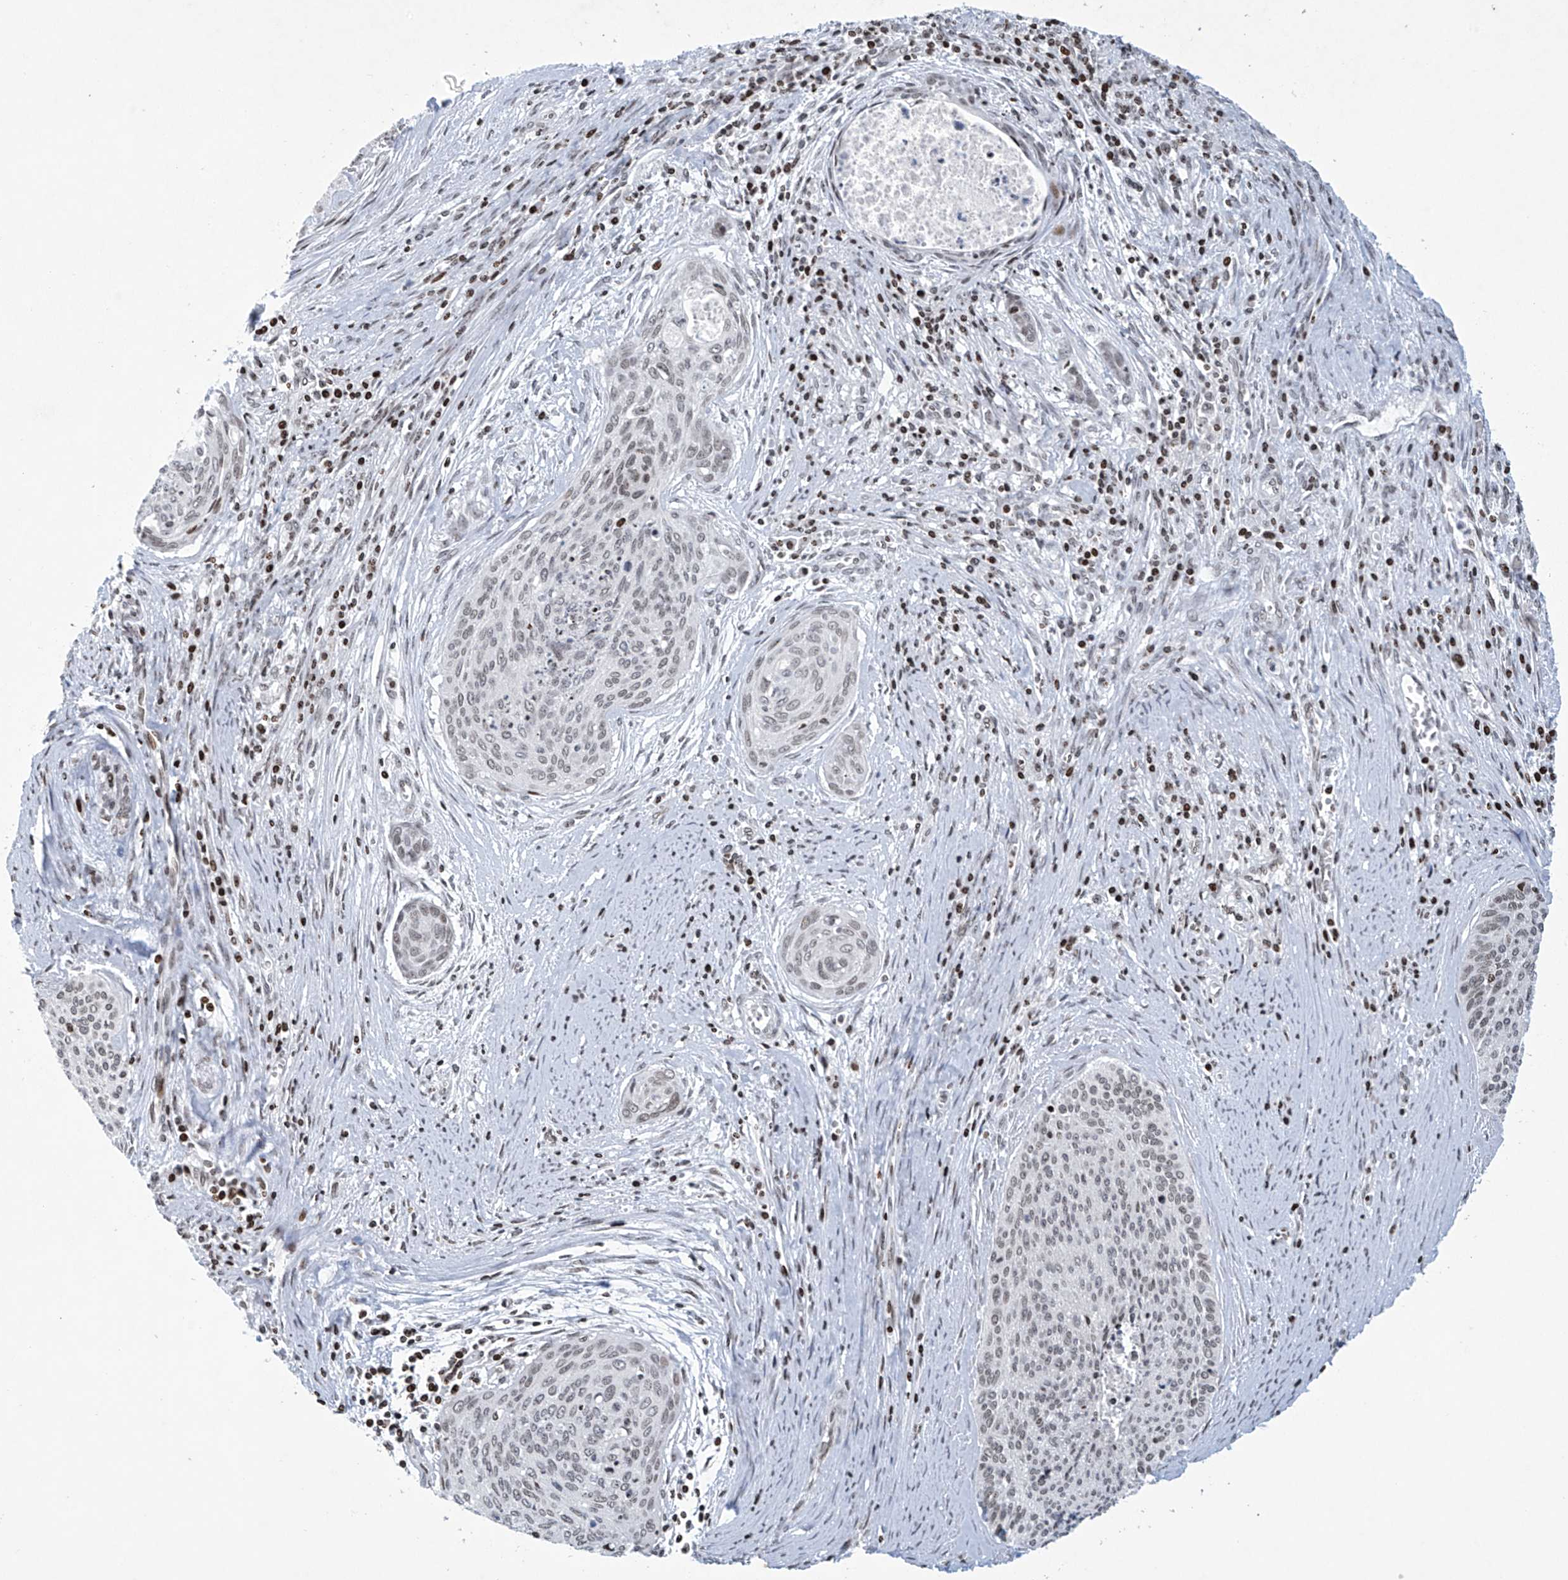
{"staining": {"intensity": "weak", "quantity": ">75%", "location": "nuclear"}, "tissue": "cervical cancer", "cell_type": "Tumor cells", "image_type": "cancer", "snomed": [{"axis": "morphology", "description": "Squamous cell carcinoma, NOS"}, {"axis": "topography", "description": "Cervix"}], "caption": "A high-resolution micrograph shows immunohistochemistry (IHC) staining of cervical cancer, which displays weak nuclear staining in about >75% of tumor cells. Nuclei are stained in blue.", "gene": "RFX7", "patient": {"sex": "female", "age": 55}}